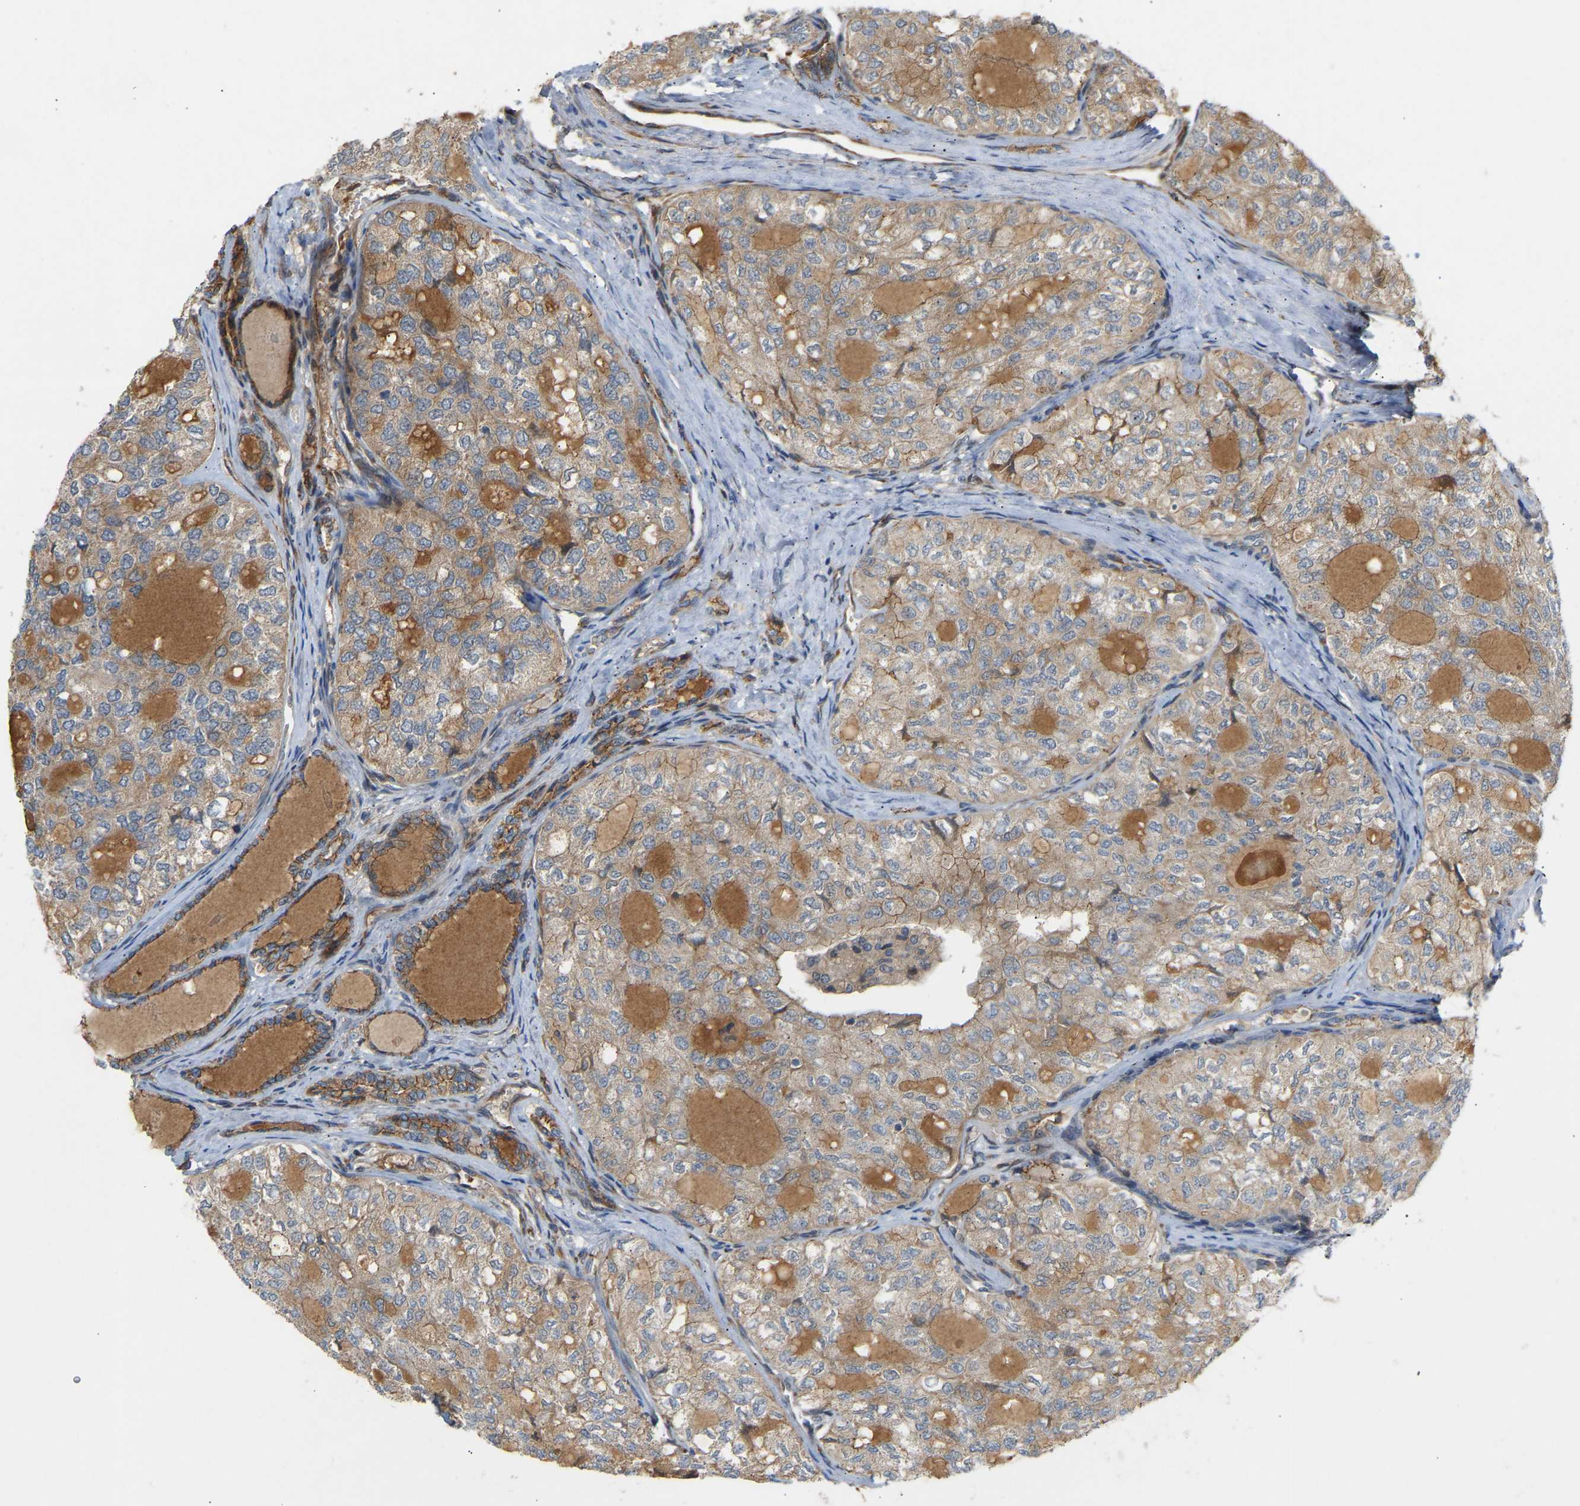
{"staining": {"intensity": "weak", "quantity": "<25%", "location": "cytoplasmic/membranous"}, "tissue": "thyroid cancer", "cell_type": "Tumor cells", "image_type": "cancer", "snomed": [{"axis": "morphology", "description": "Follicular adenoma carcinoma, NOS"}, {"axis": "topography", "description": "Thyroid gland"}], "caption": "Immunohistochemistry (IHC) photomicrograph of thyroid cancer (follicular adenoma carcinoma) stained for a protein (brown), which demonstrates no staining in tumor cells.", "gene": "PTCD1", "patient": {"sex": "male", "age": 75}}